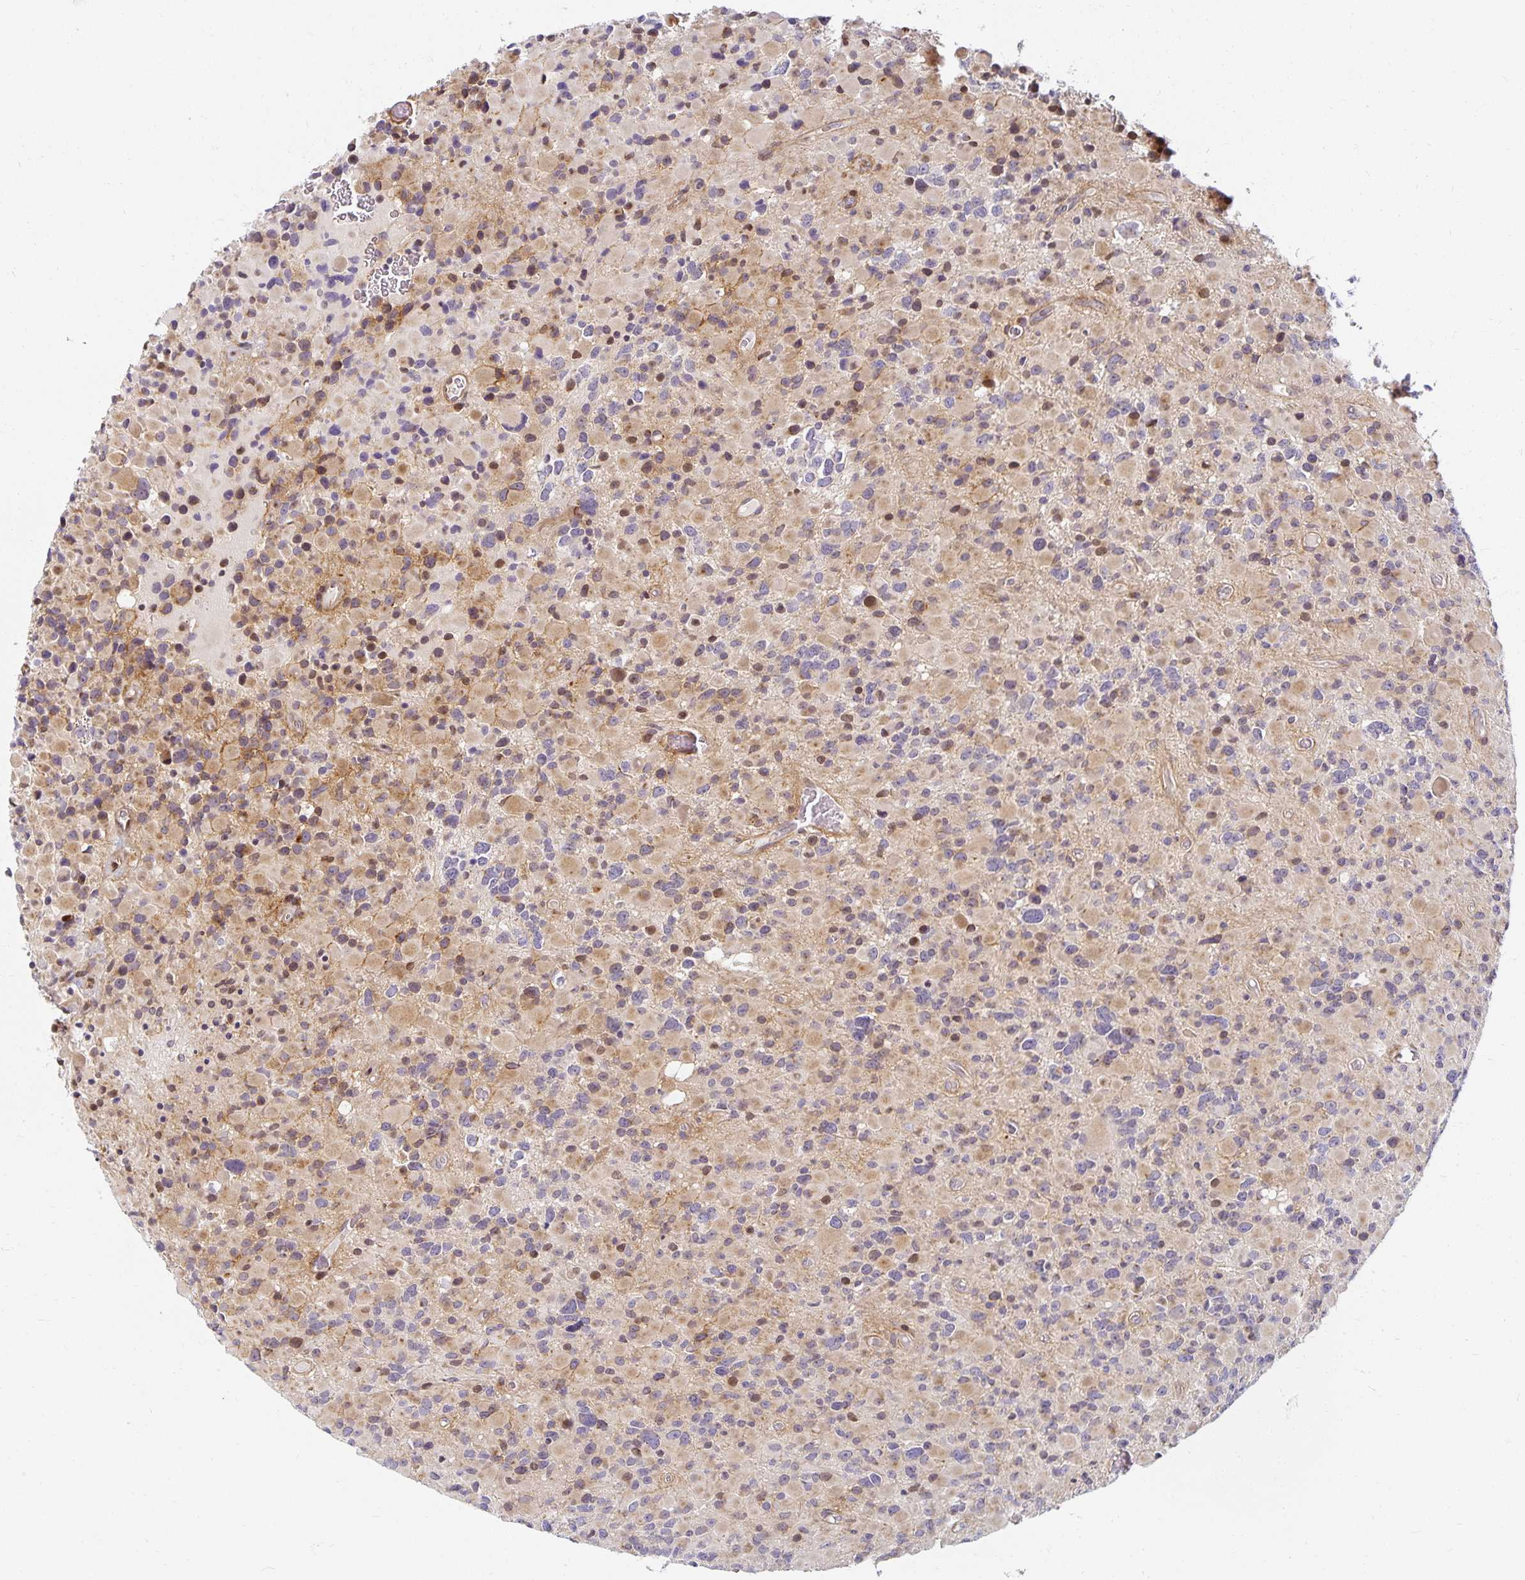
{"staining": {"intensity": "weak", "quantity": "25%-75%", "location": "cytoplasmic/membranous"}, "tissue": "glioma", "cell_type": "Tumor cells", "image_type": "cancer", "snomed": [{"axis": "morphology", "description": "Glioma, malignant, High grade"}, {"axis": "topography", "description": "Brain"}], "caption": "IHC (DAB) staining of human glioma exhibits weak cytoplasmic/membranous protein staining in about 25%-75% of tumor cells.", "gene": "EHF", "patient": {"sex": "female", "age": 40}}